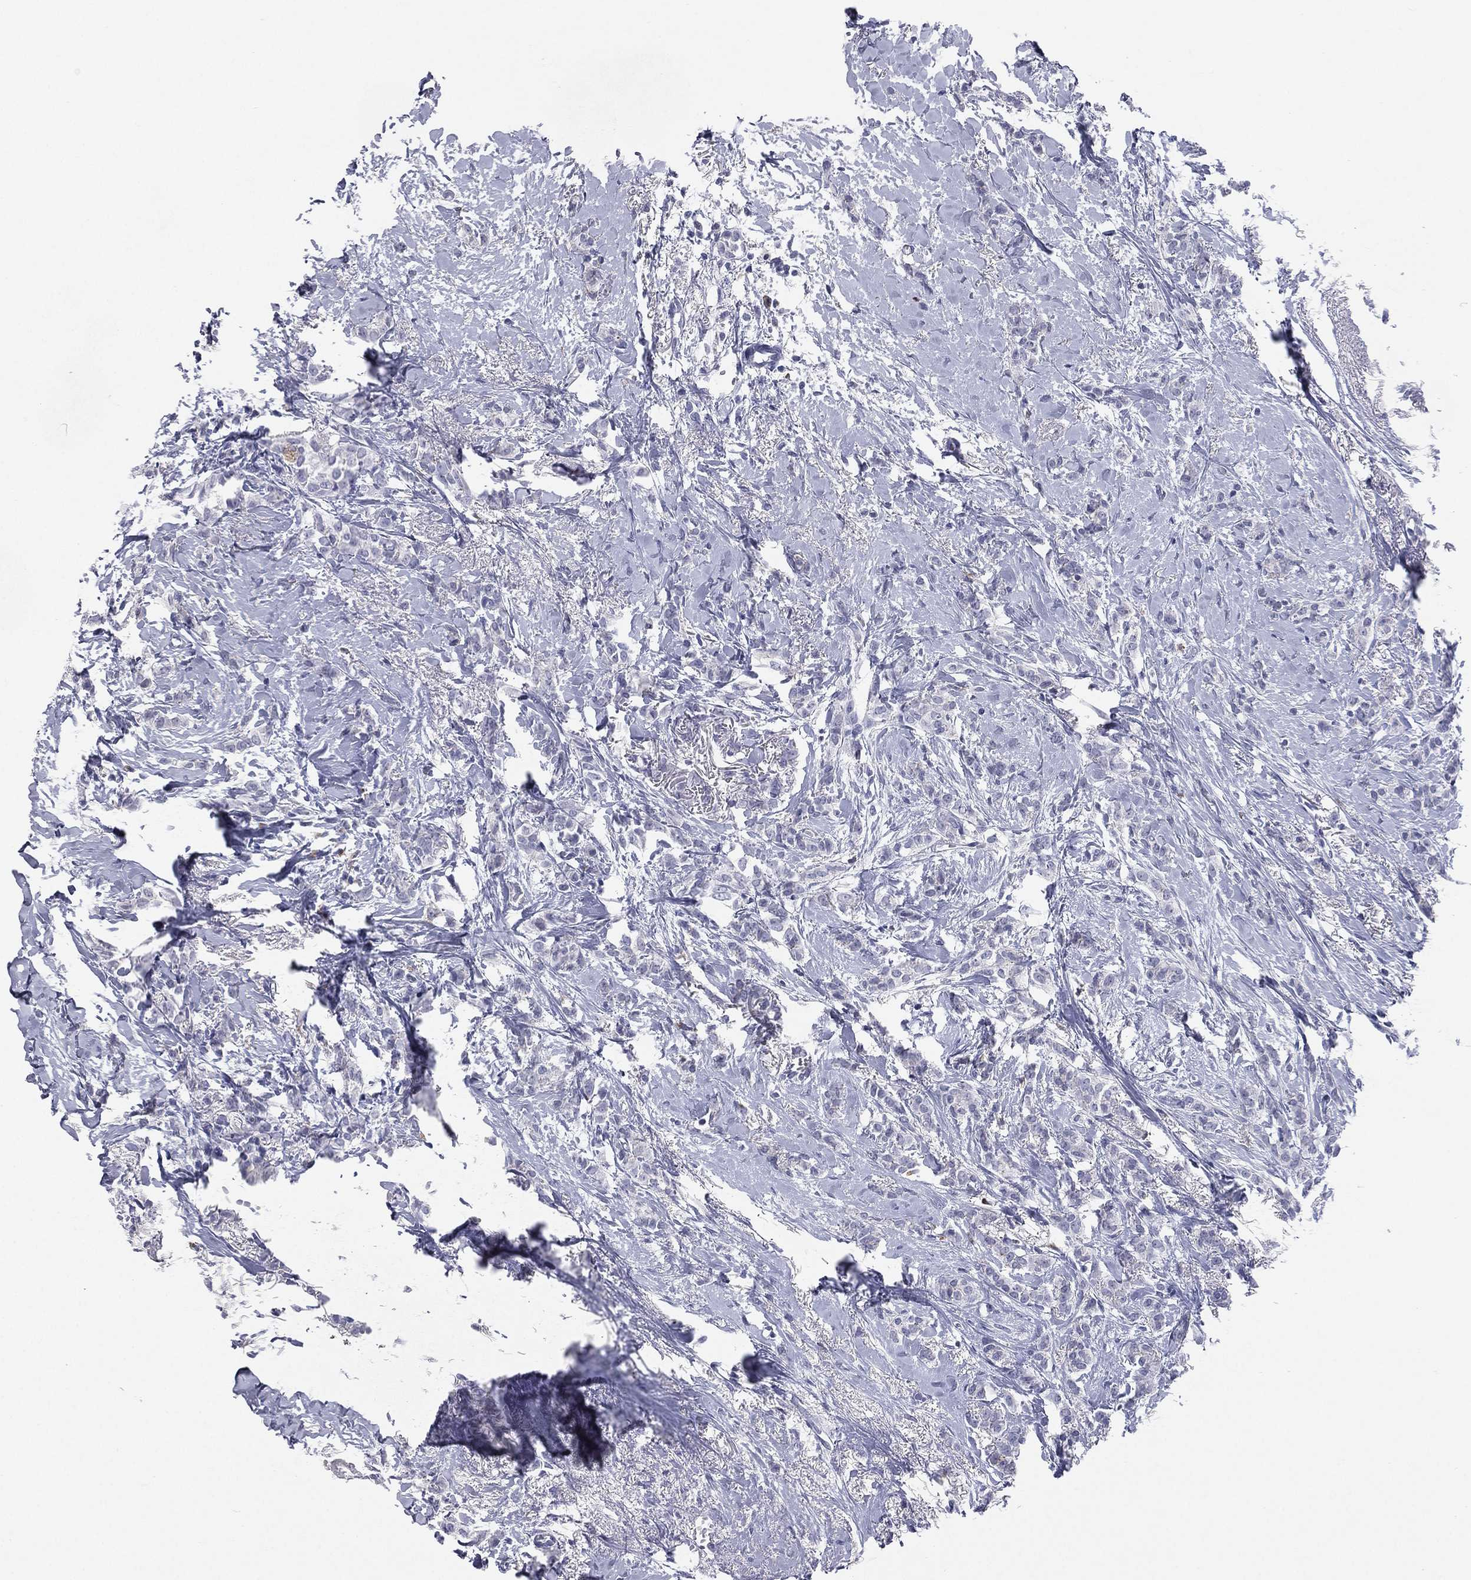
{"staining": {"intensity": "negative", "quantity": "none", "location": "none"}, "tissue": "breast cancer", "cell_type": "Tumor cells", "image_type": "cancer", "snomed": [{"axis": "morphology", "description": "Duct carcinoma"}, {"axis": "topography", "description": "Breast"}], "caption": "Tumor cells are negative for brown protein staining in breast cancer (infiltrating ductal carcinoma).", "gene": "HLA-DOA", "patient": {"sex": "female", "age": 85}}